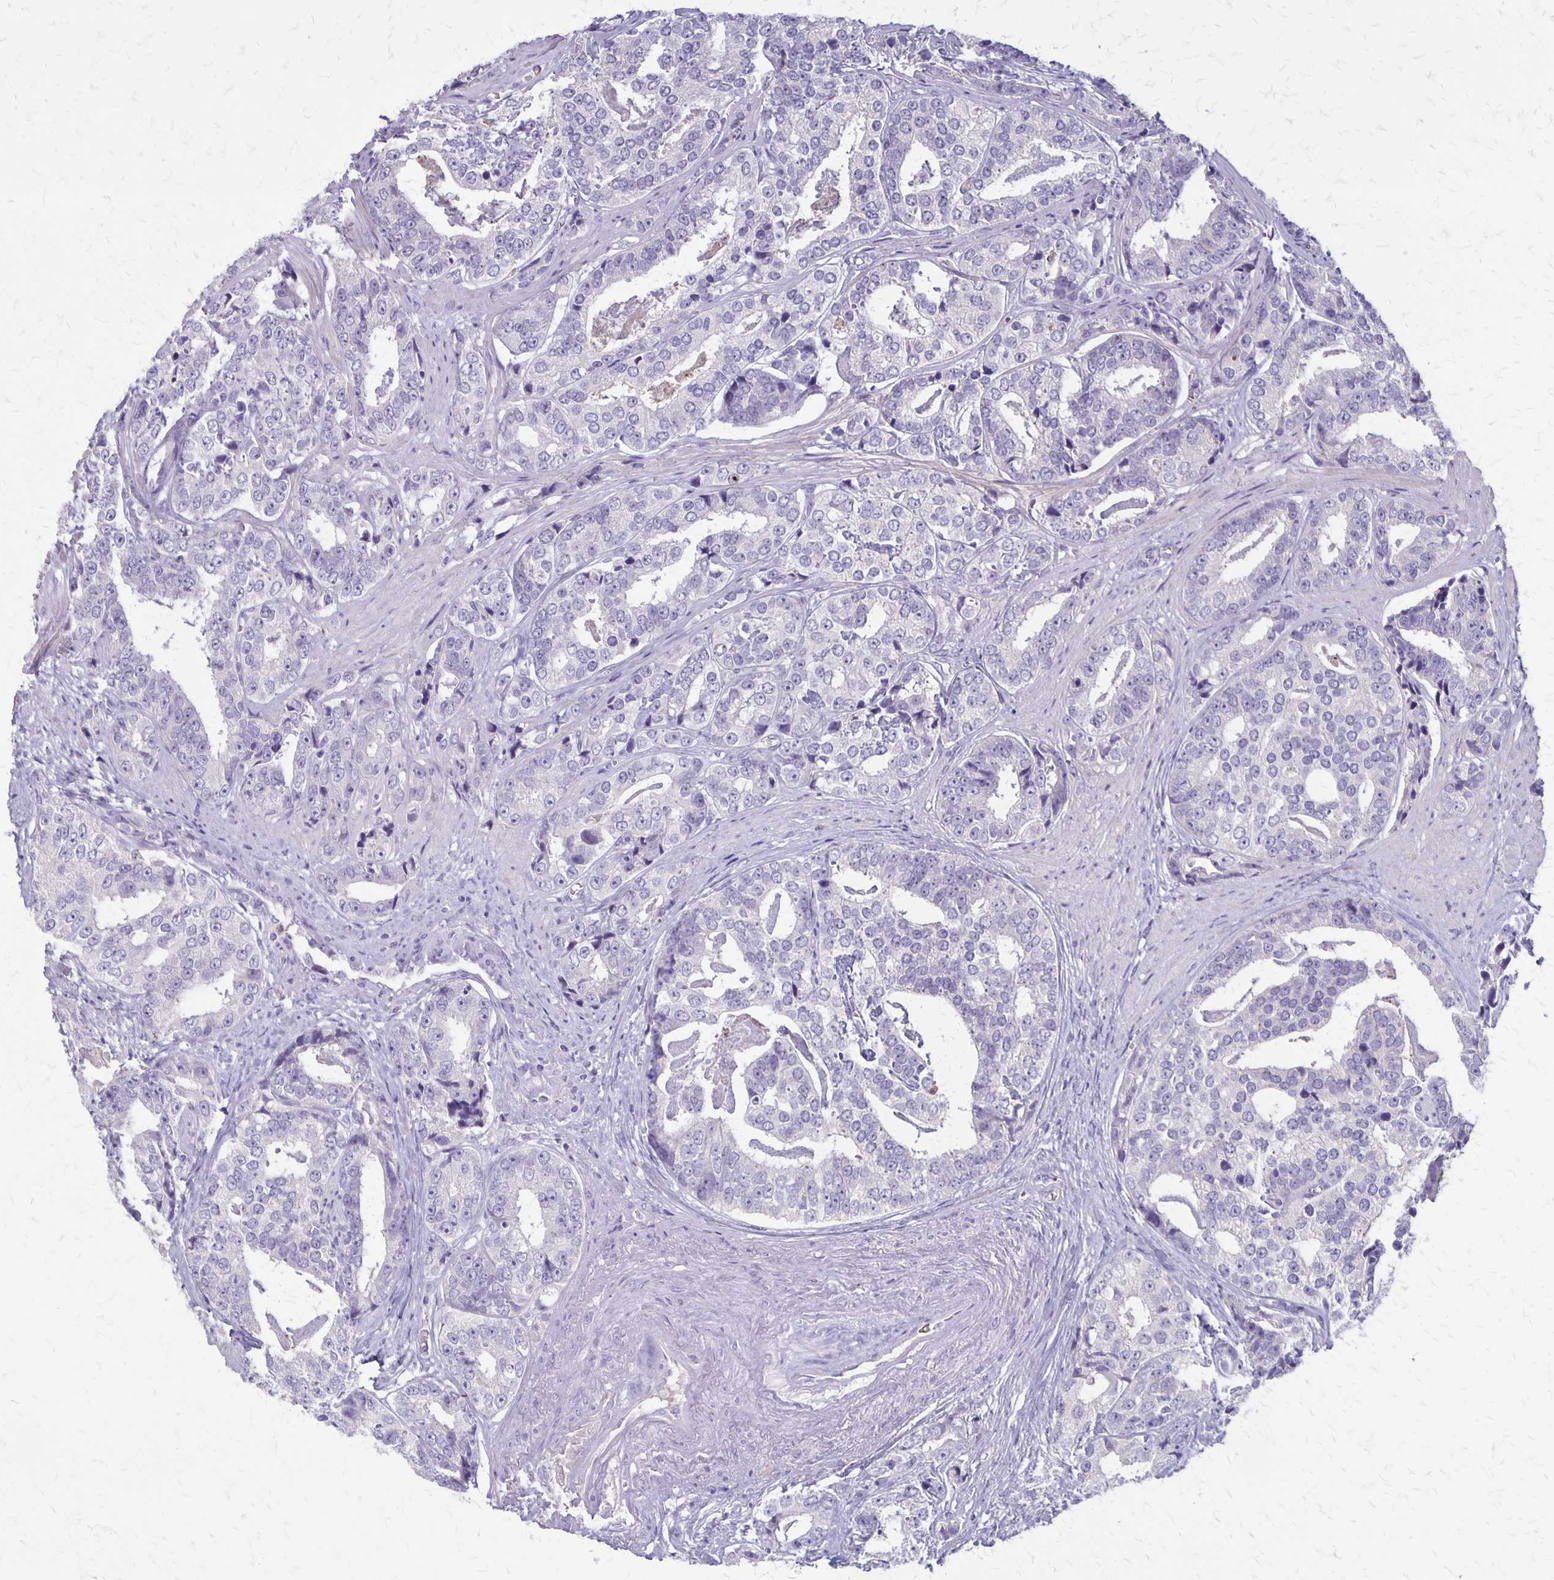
{"staining": {"intensity": "negative", "quantity": "none", "location": "none"}, "tissue": "prostate cancer", "cell_type": "Tumor cells", "image_type": "cancer", "snomed": [{"axis": "morphology", "description": "Adenocarcinoma, High grade"}, {"axis": "topography", "description": "Prostate"}], "caption": "There is no significant staining in tumor cells of prostate cancer (adenocarcinoma (high-grade)).", "gene": "SEPTIN5", "patient": {"sex": "male", "age": 71}}